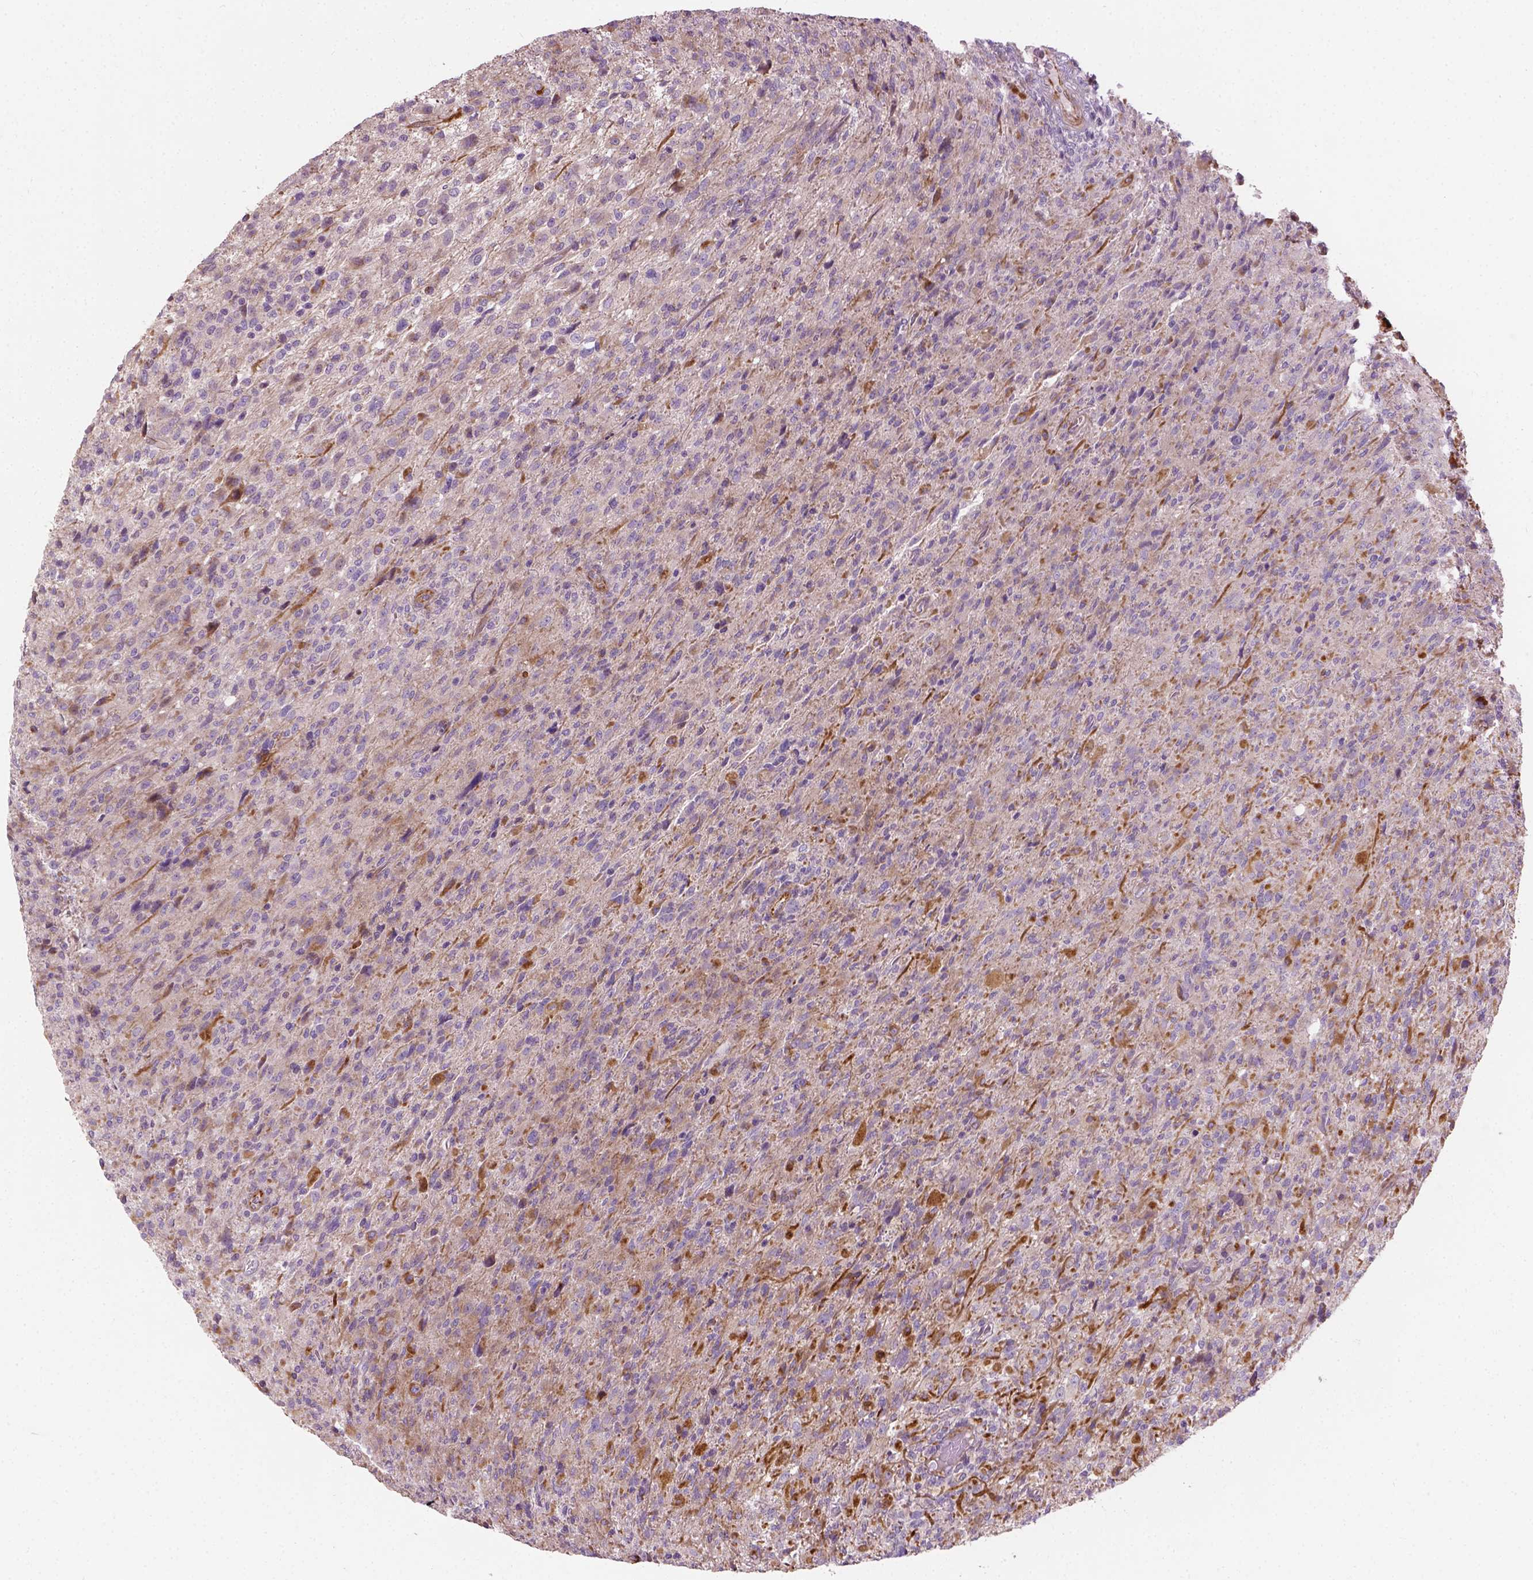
{"staining": {"intensity": "negative", "quantity": "none", "location": "none"}, "tissue": "glioma", "cell_type": "Tumor cells", "image_type": "cancer", "snomed": [{"axis": "morphology", "description": "Glioma, malignant, High grade"}, {"axis": "topography", "description": "Brain"}], "caption": "Immunohistochemistry (IHC) image of neoplastic tissue: malignant glioma (high-grade) stained with DAB exhibits no significant protein expression in tumor cells.", "gene": "PKP3", "patient": {"sex": "male", "age": 68}}